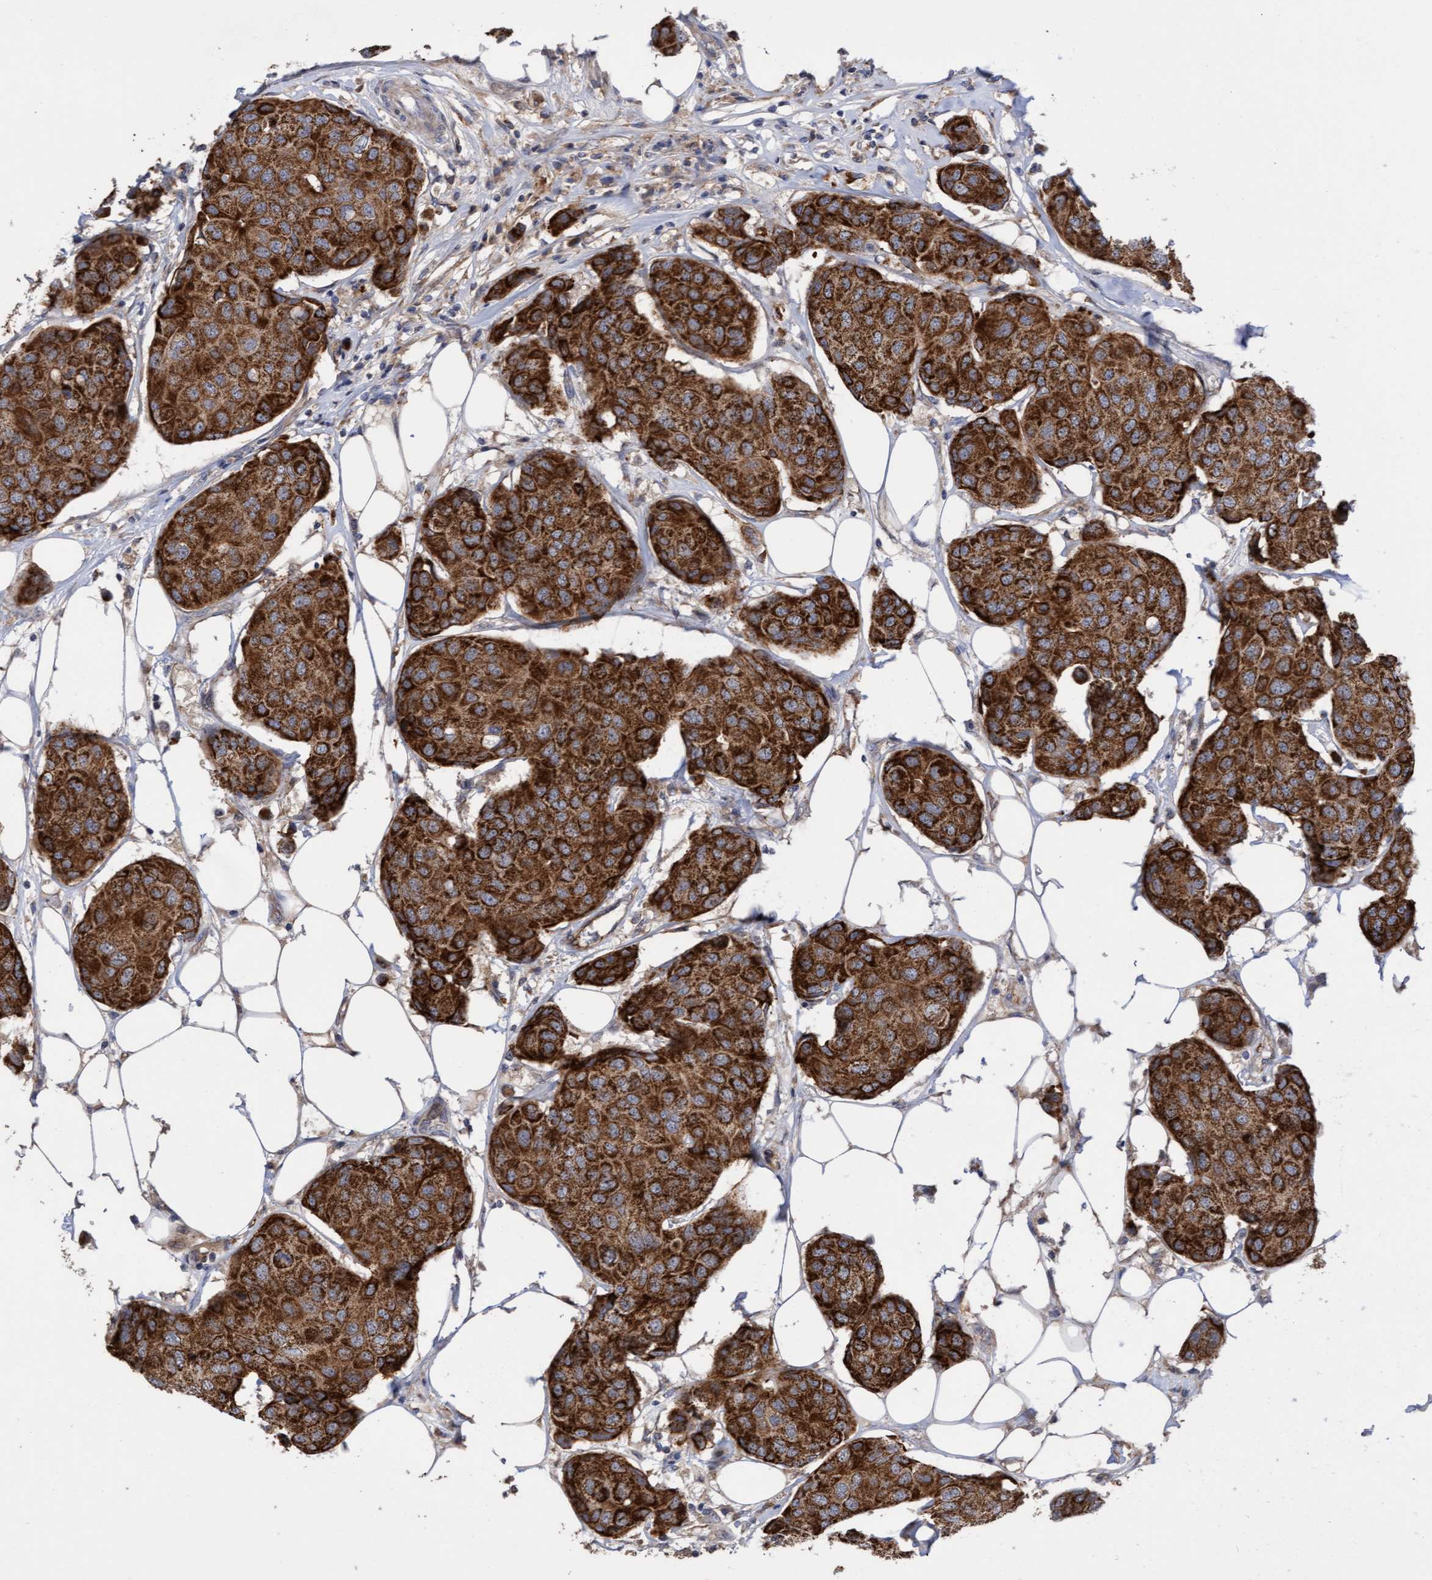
{"staining": {"intensity": "strong", "quantity": ">75%", "location": "cytoplasmic/membranous"}, "tissue": "breast cancer", "cell_type": "Tumor cells", "image_type": "cancer", "snomed": [{"axis": "morphology", "description": "Duct carcinoma"}, {"axis": "topography", "description": "Breast"}], "caption": "This histopathology image displays immunohistochemistry (IHC) staining of human infiltrating ductal carcinoma (breast), with high strong cytoplasmic/membranous expression in approximately >75% of tumor cells.", "gene": "ITFG1", "patient": {"sex": "female", "age": 80}}